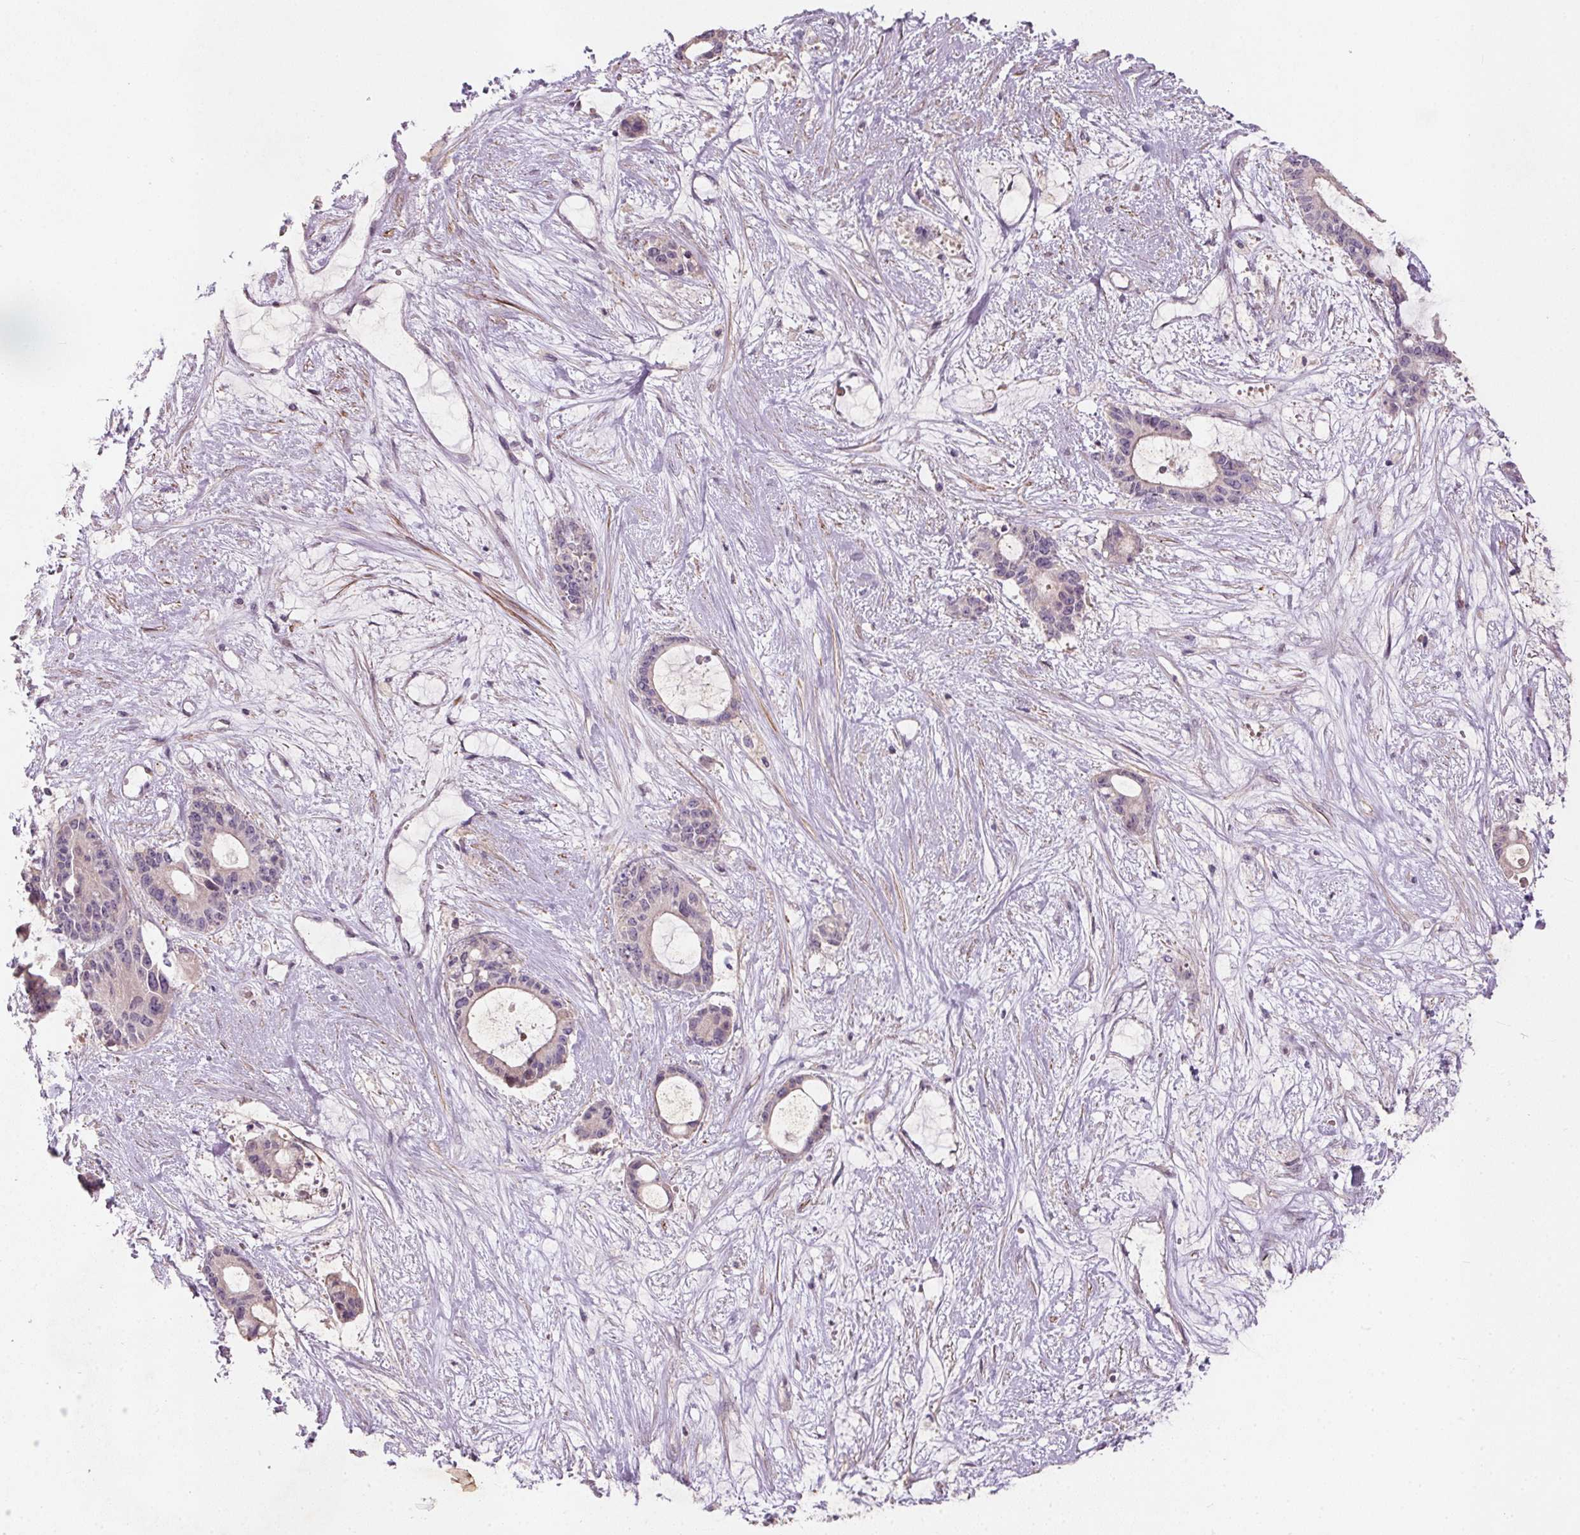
{"staining": {"intensity": "weak", "quantity": "<25%", "location": "cytoplasmic/membranous"}, "tissue": "liver cancer", "cell_type": "Tumor cells", "image_type": "cancer", "snomed": [{"axis": "morphology", "description": "Normal tissue, NOS"}, {"axis": "morphology", "description": "Cholangiocarcinoma"}, {"axis": "topography", "description": "Liver"}, {"axis": "topography", "description": "Peripheral nerve tissue"}], "caption": "Tumor cells show no significant expression in liver cancer (cholangiocarcinoma).", "gene": "KCNK15", "patient": {"sex": "female", "age": 73}}